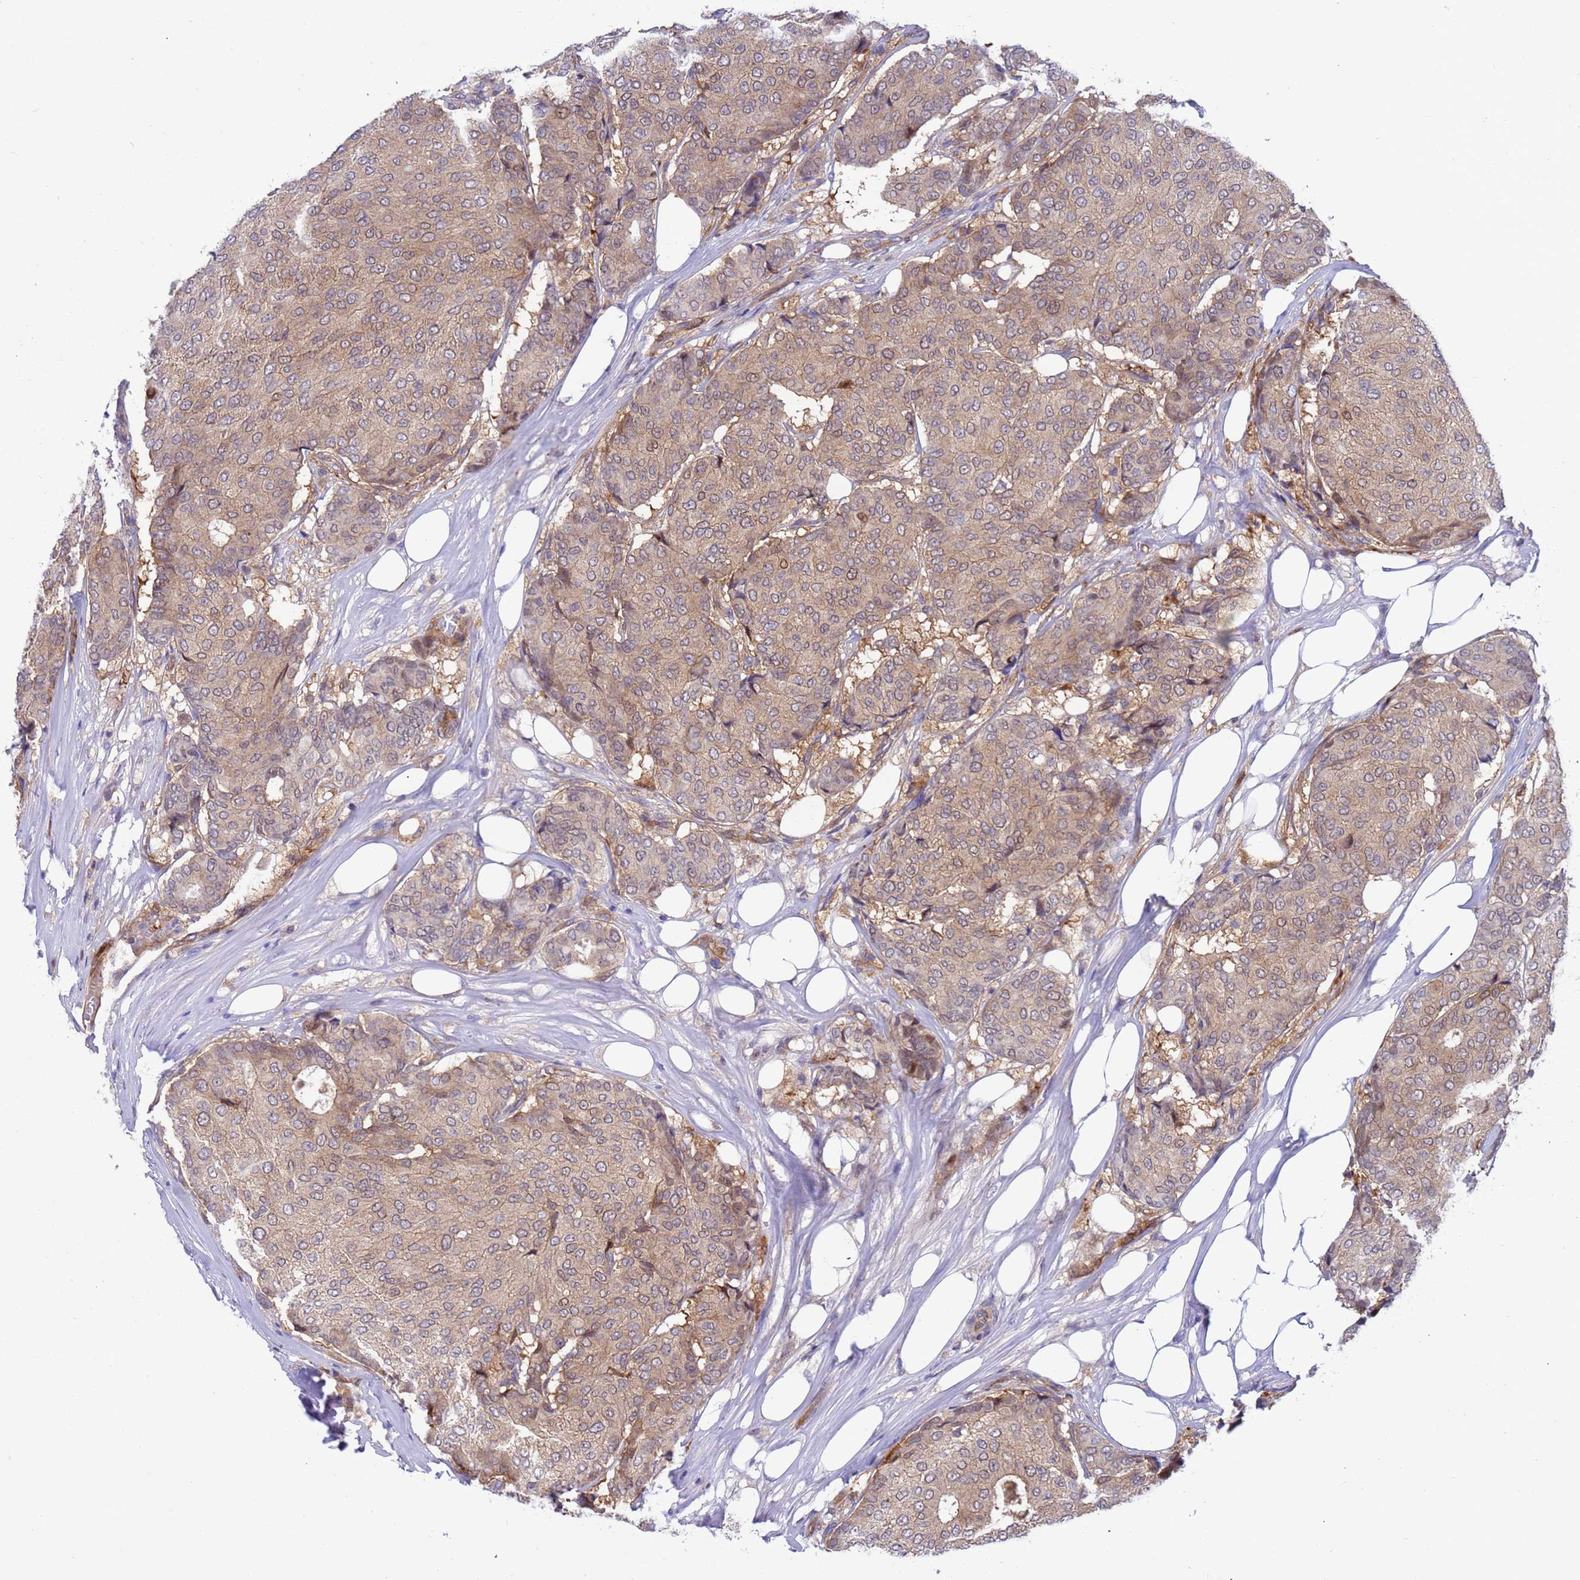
{"staining": {"intensity": "weak", "quantity": "25%-75%", "location": "cytoplasmic/membranous"}, "tissue": "breast cancer", "cell_type": "Tumor cells", "image_type": "cancer", "snomed": [{"axis": "morphology", "description": "Duct carcinoma"}, {"axis": "topography", "description": "Breast"}], "caption": "Breast infiltrating ductal carcinoma stained for a protein reveals weak cytoplasmic/membranous positivity in tumor cells.", "gene": "FOXRED1", "patient": {"sex": "female", "age": 75}}